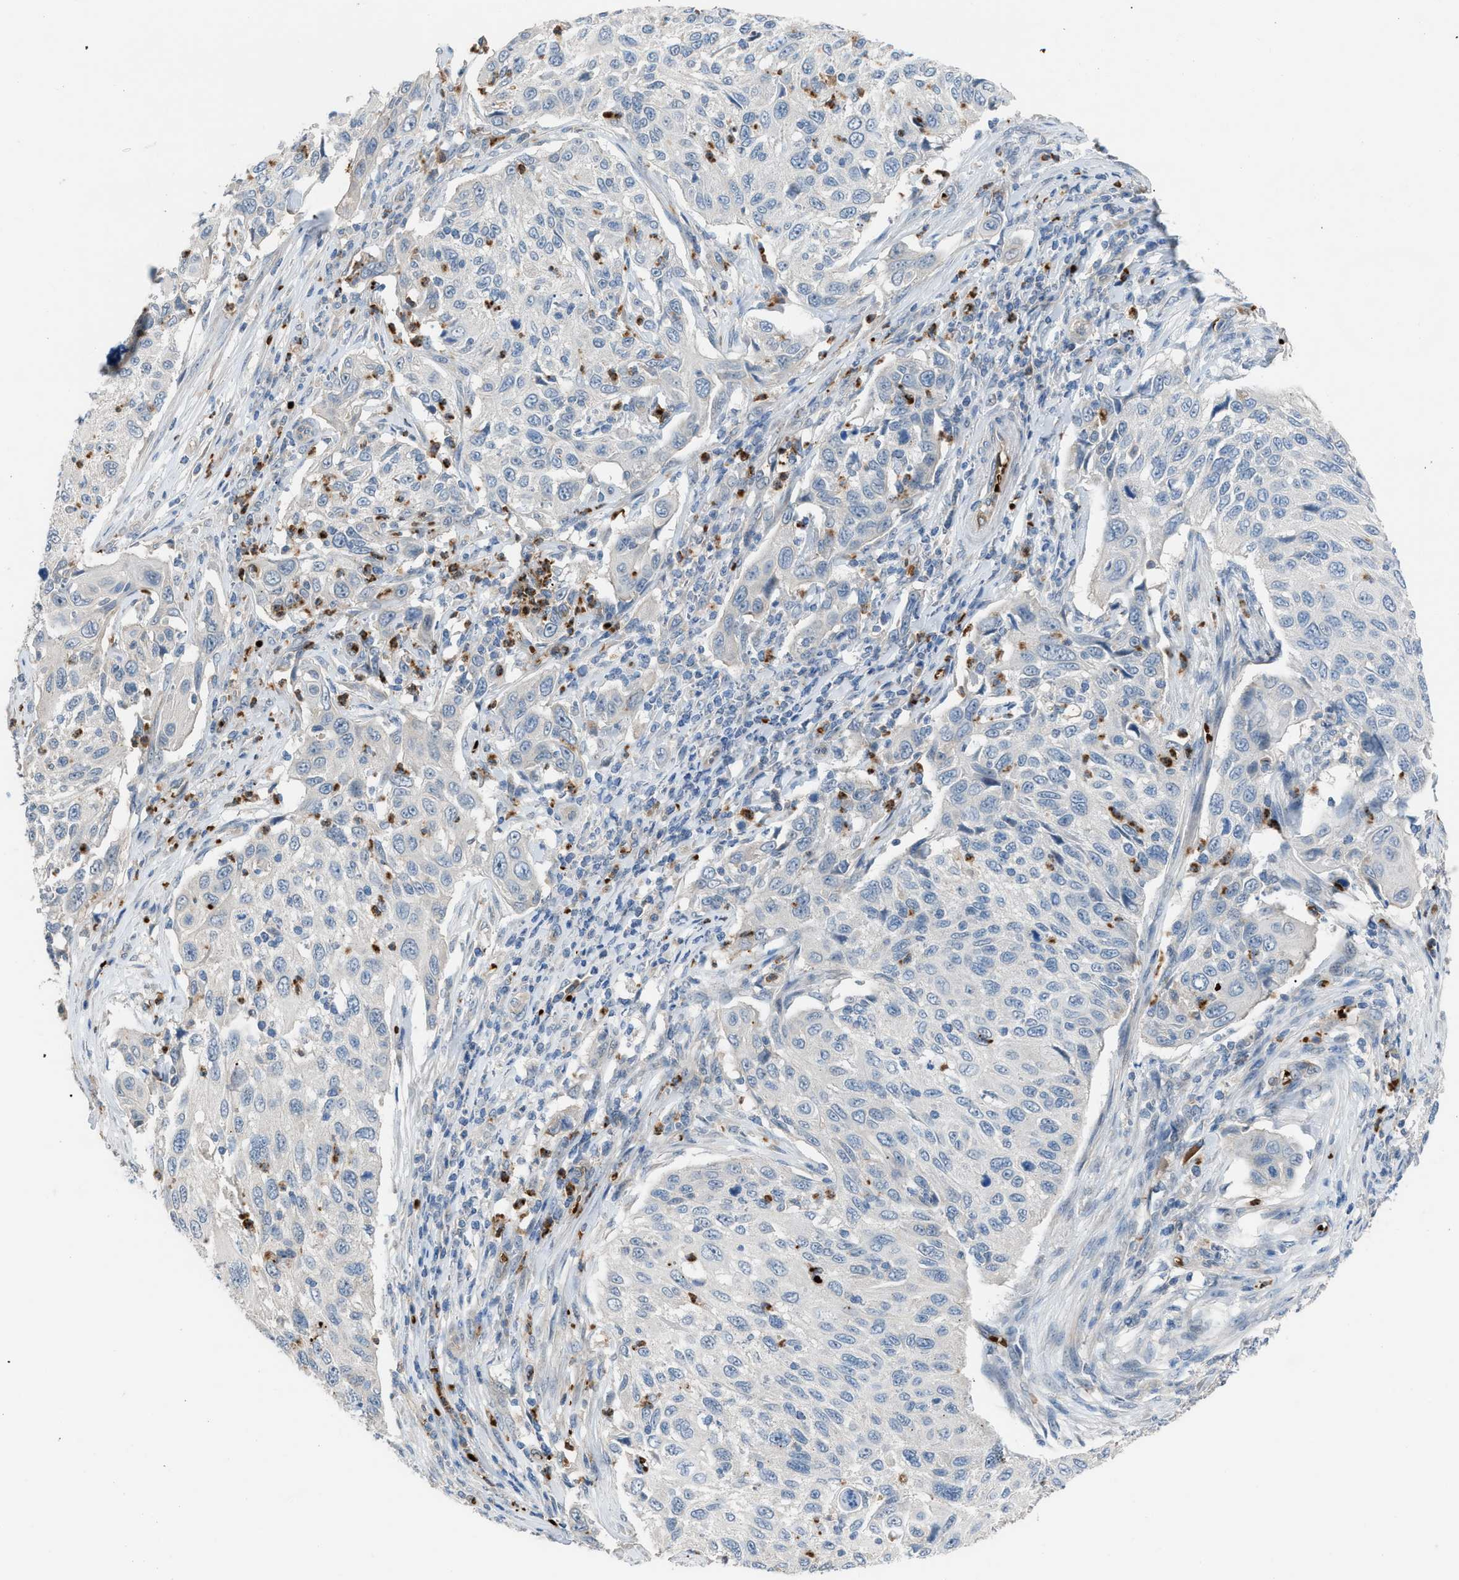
{"staining": {"intensity": "negative", "quantity": "none", "location": "none"}, "tissue": "cervical cancer", "cell_type": "Tumor cells", "image_type": "cancer", "snomed": [{"axis": "morphology", "description": "Squamous cell carcinoma, NOS"}, {"axis": "topography", "description": "Cervix"}], "caption": "Squamous cell carcinoma (cervical) stained for a protein using immunohistochemistry (IHC) exhibits no expression tumor cells.", "gene": "CFAP77", "patient": {"sex": "female", "age": 70}}